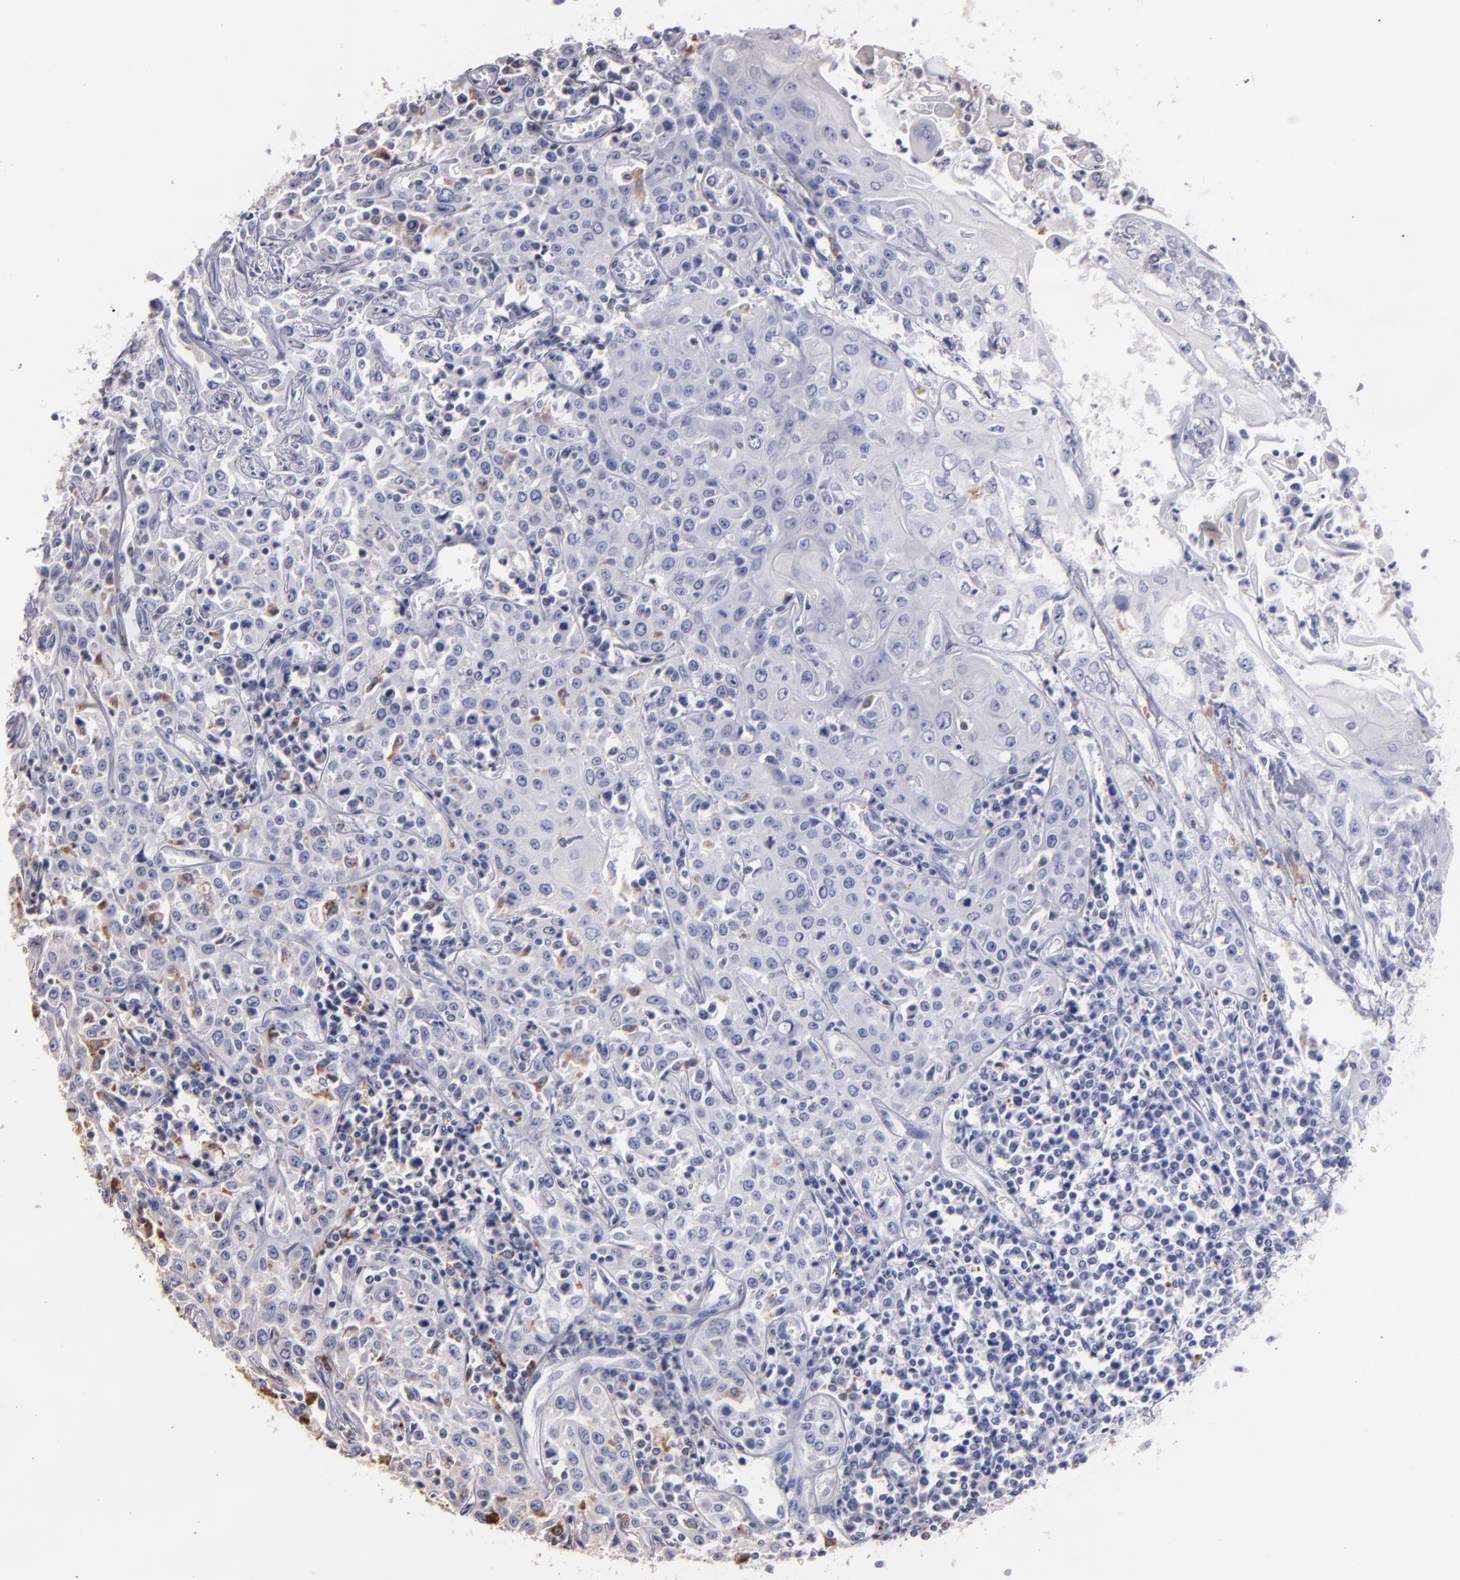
{"staining": {"intensity": "weak", "quantity": "<25%", "location": "cytoplasmic/membranous"}, "tissue": "head and neck cancer", "cell_type": "Tumor cells", "image_type": "cancer", "snomed": [{"axis": "morphology", "description": "Squamous cell carcinoma, NOS"}, {"axis": "topography", "description": "Oral tissue"}, {"axis": "topography", "description": "Head-Neck"}], "caption": "A micrograph of head and neck cancer stained for a protein displays no brown staining in tumor cells. Brightfield microscopy of immunohistochemistry (IHC) stained with DAB (3,3'-diaminobenzidine) (brown) and hematoxylin (blue), captured at high magnification.", "gene": "TRAF1", "patient": {"sex": "female", "age": 76}}